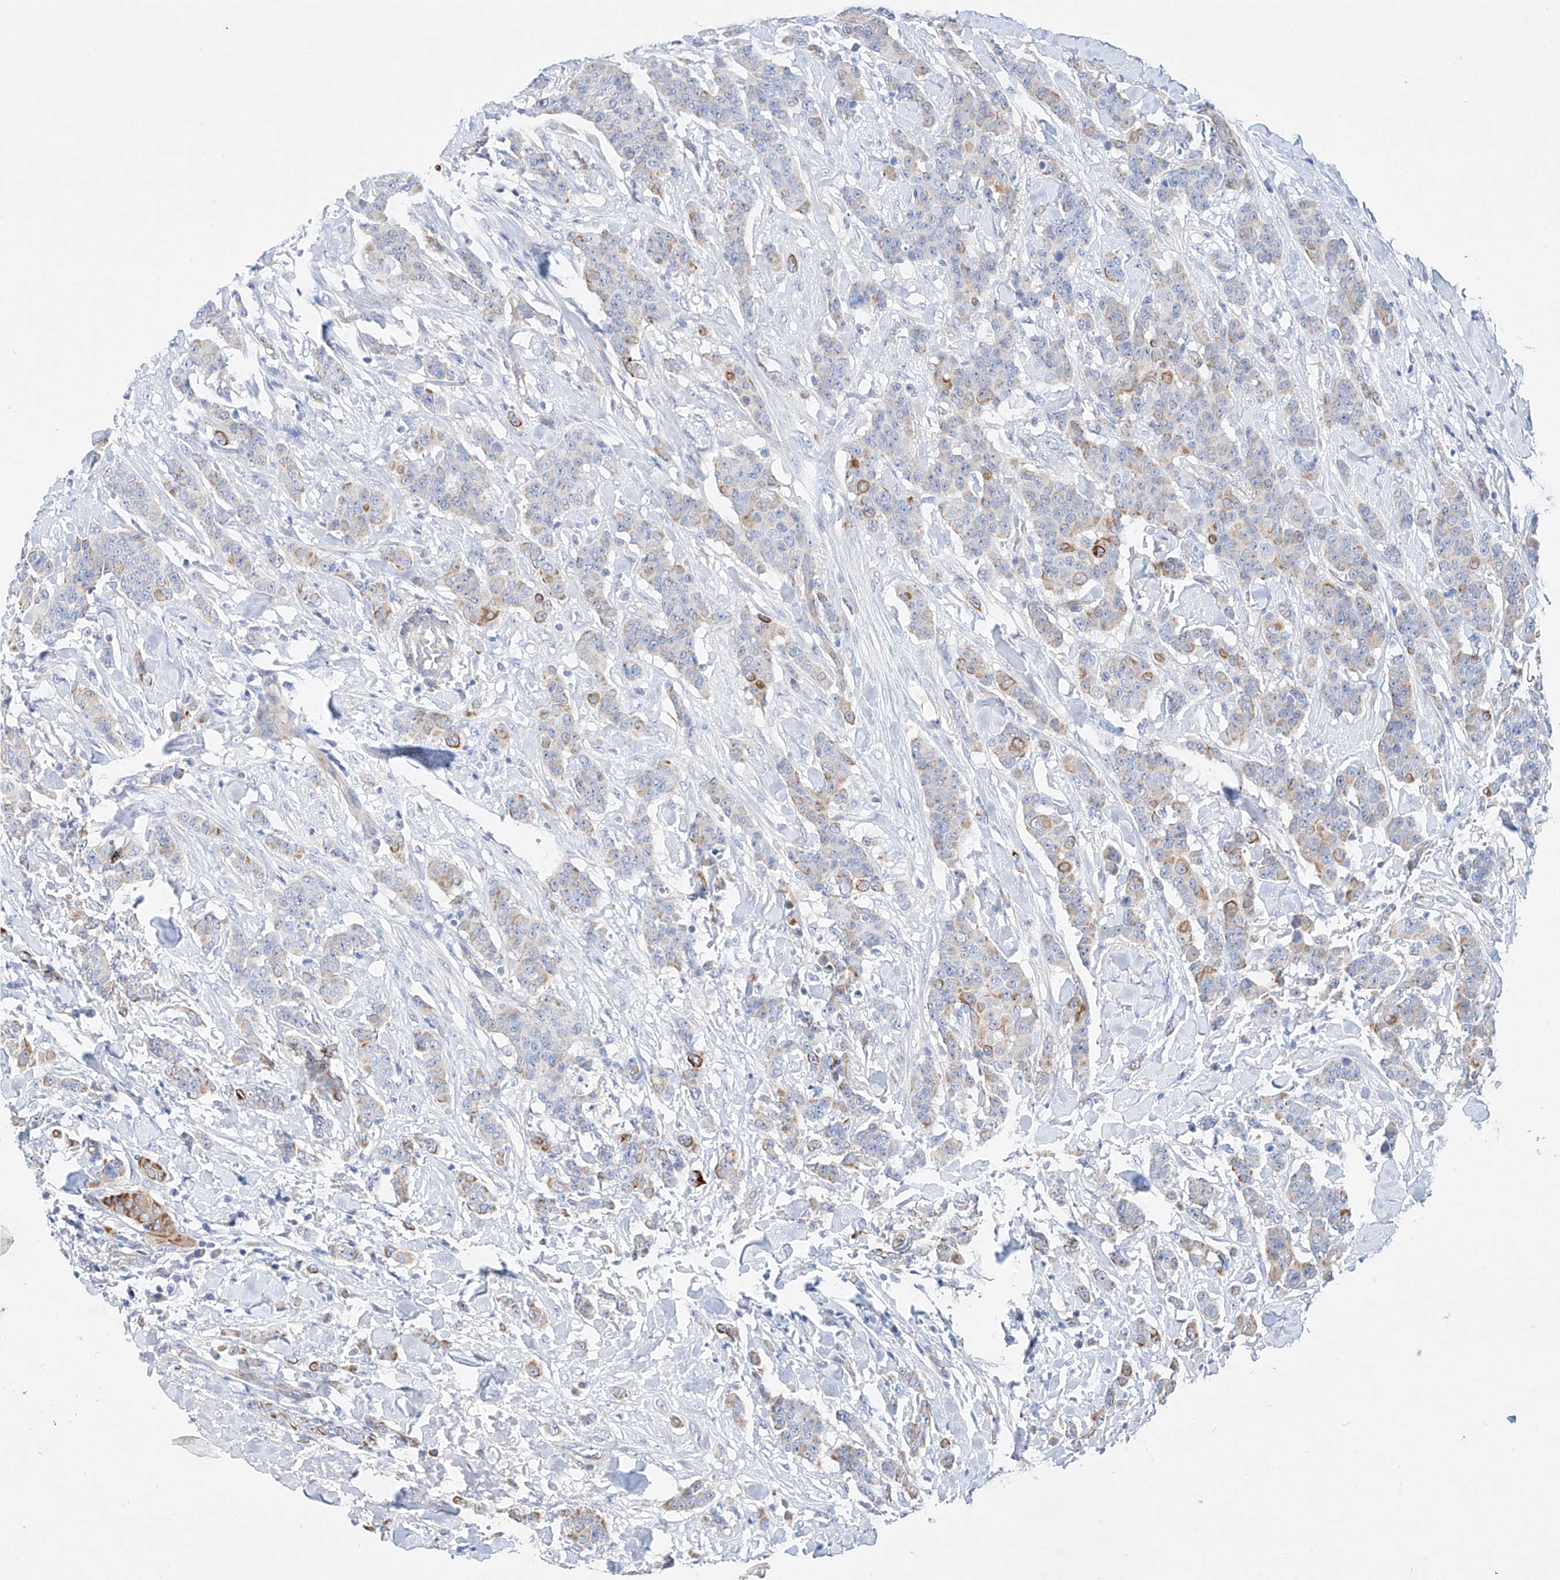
{"staining": {"intensity": "moderate", "quantity": "<25%", "location": "cytoplasmic/membranous"}, "tissue": "breast cancer", "cell_type": "Tumor cells", "image_type": "cancer", "snomed": [{"axis": "morphology", "description": "Duct carcinoma"}, {"axis": "topography", "description": "Breast"}], "caption": "Intraductal carcinoma (breast) was stained to show a protein in brown. There is low levels of moderate cytoplasmic/membranous staining in about <25% of tumor cells.", "gene": "SBSPON", "patient": {"sex": "female", "age": 40}}